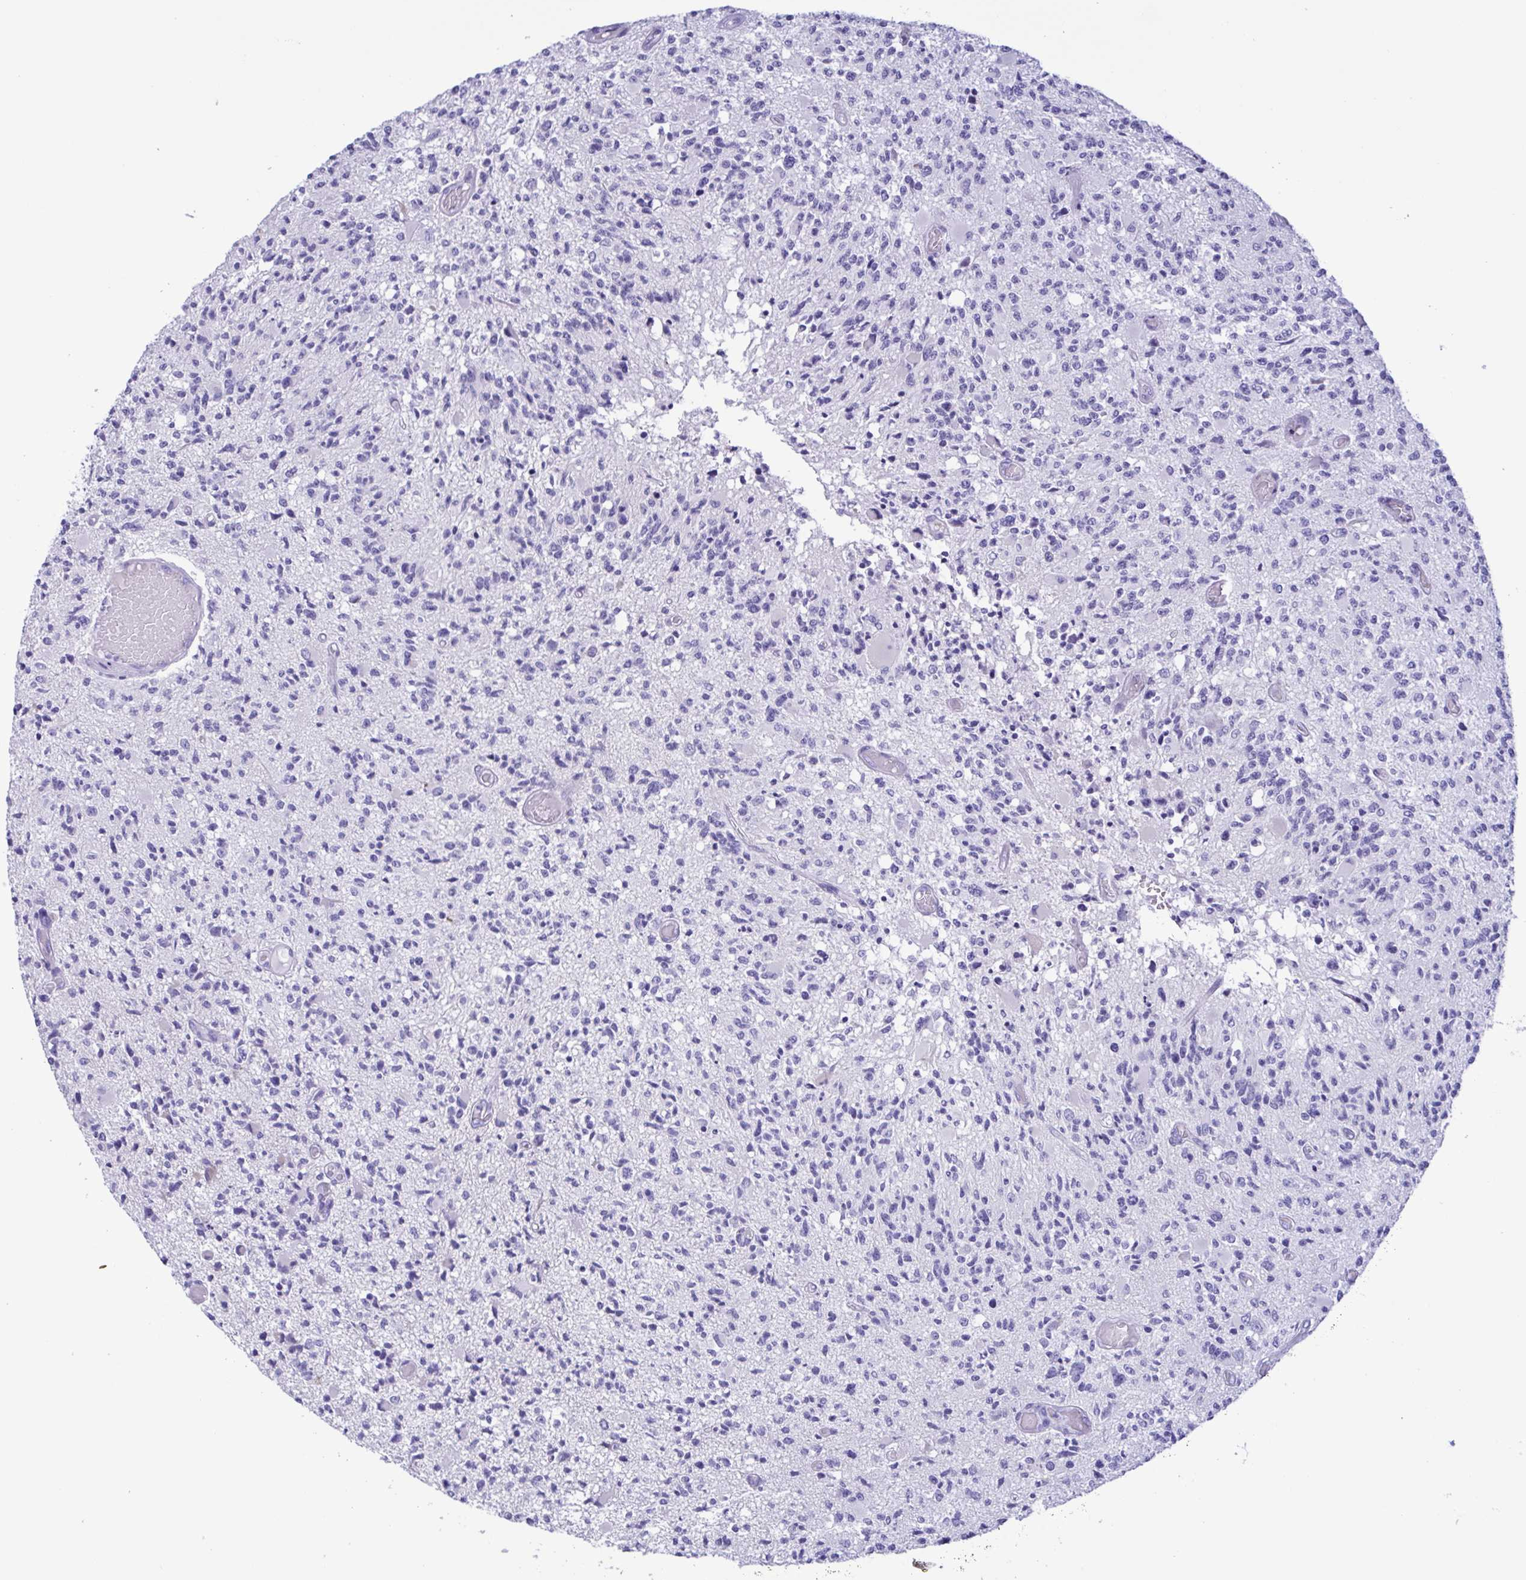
{"staining": {"intensity": "negative", "quantity": "none", "location": "none"}, "tissue": "glioma", "cell_type": "Tumor cells", "image_type": "cancer", "snomed": [{"axis": "morphology", "description": "Glioma, malignant, High grade"}, {"axis": "topography", "description": "Brain"}], "caption": "Immunohistochemical staining of human glioma exhibits no significant expression in tumor cells. Nuclei are stained in blue.", "gene": "TSPY2", "patient": {"sex": "female", "age": 63}}